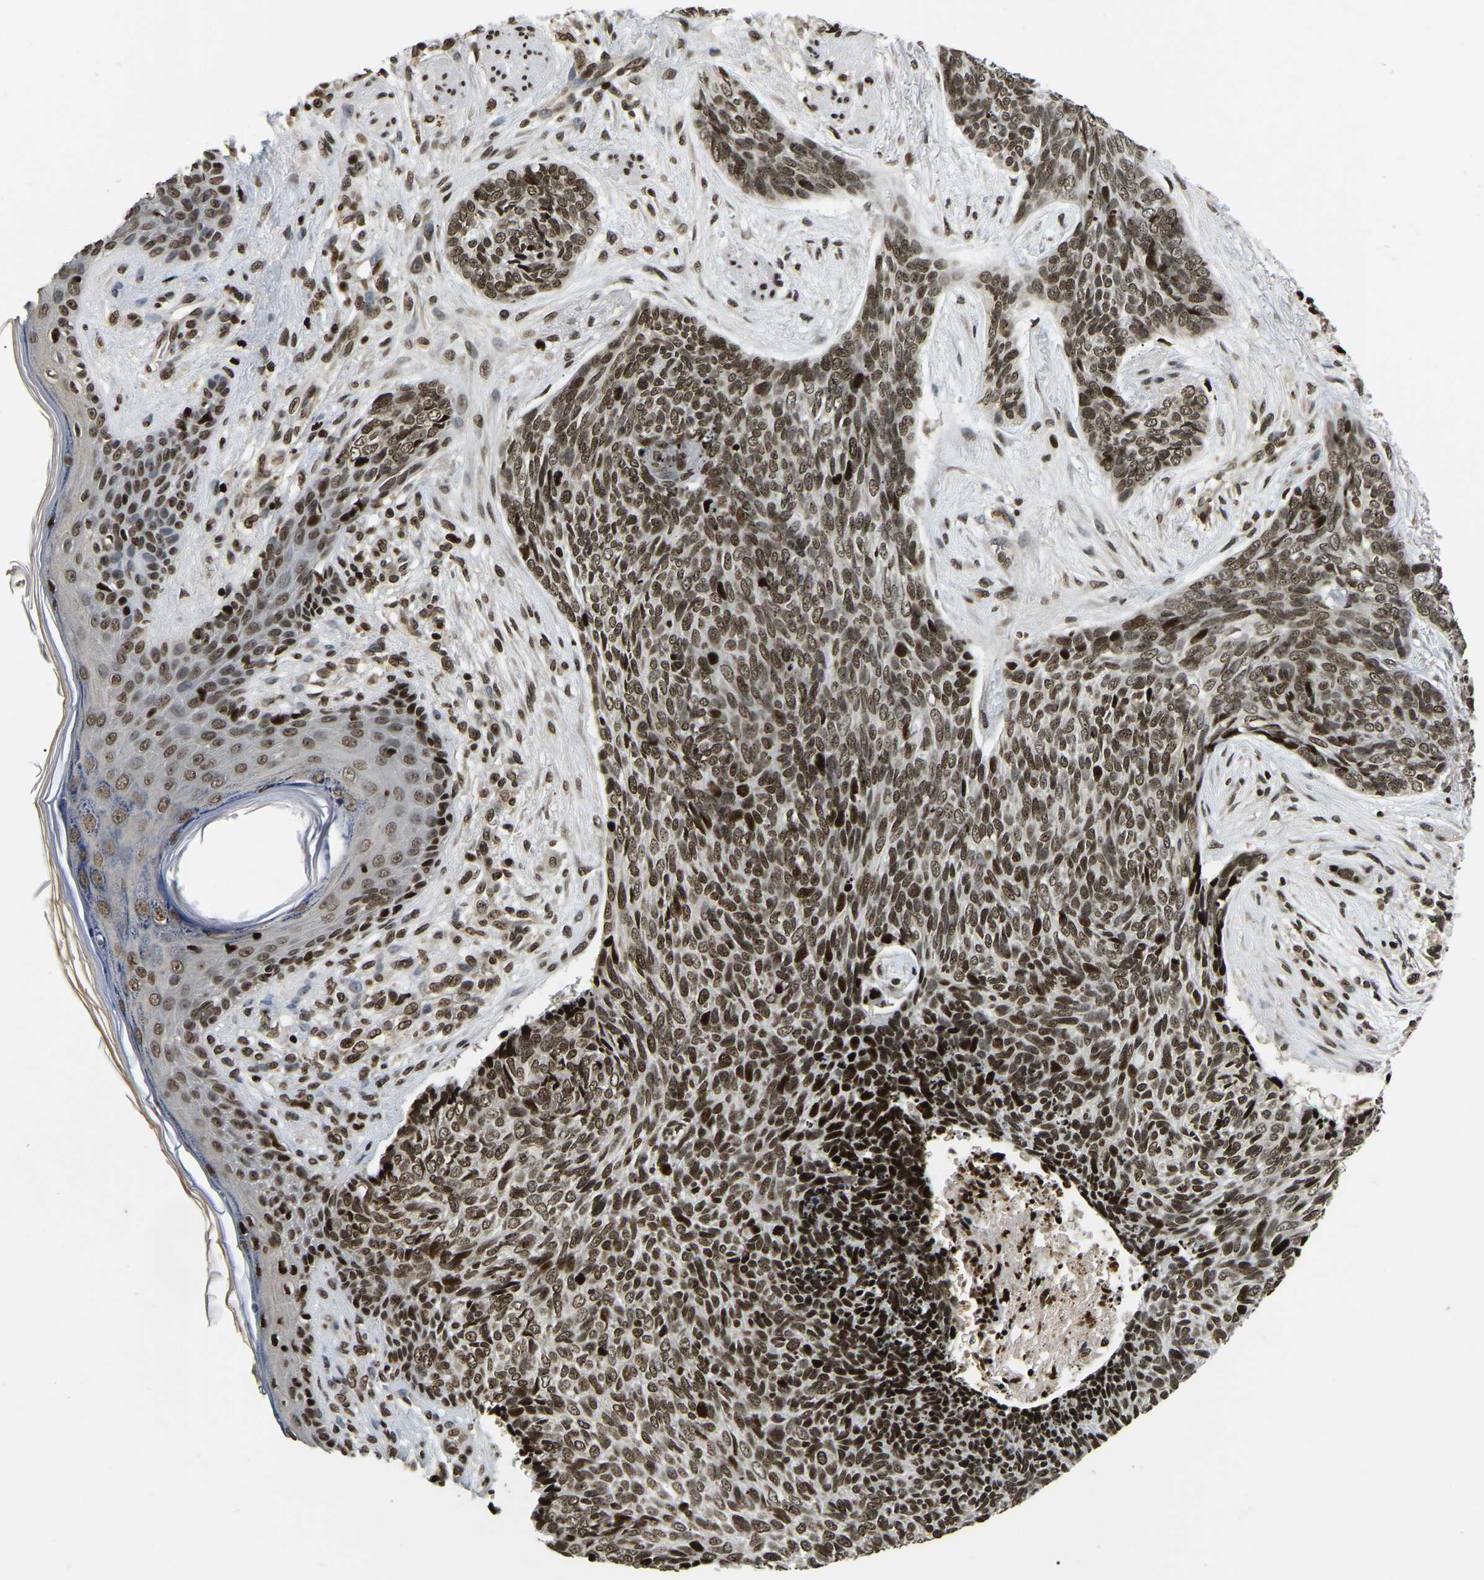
{"staining": {"intensity": "moderate", "quantity": ">75%", "location": "nuclear"}, "tissue": "skin cancer", "cell_type": "Tumor cells", "image_type": "cancer", "snomed": [{"axis": "morphology", "description": "Basal cell carcinoma"}, {"axis": "topography", "description": "Skin"}], "caption": "Skin cancer (basal cell carcinoma) stained with a brown dye shows moderate nuclear positive expression in about >75% of tumor cells.", "gene": "LRRC61", "patient": {"sex": "female", "age": 84}}